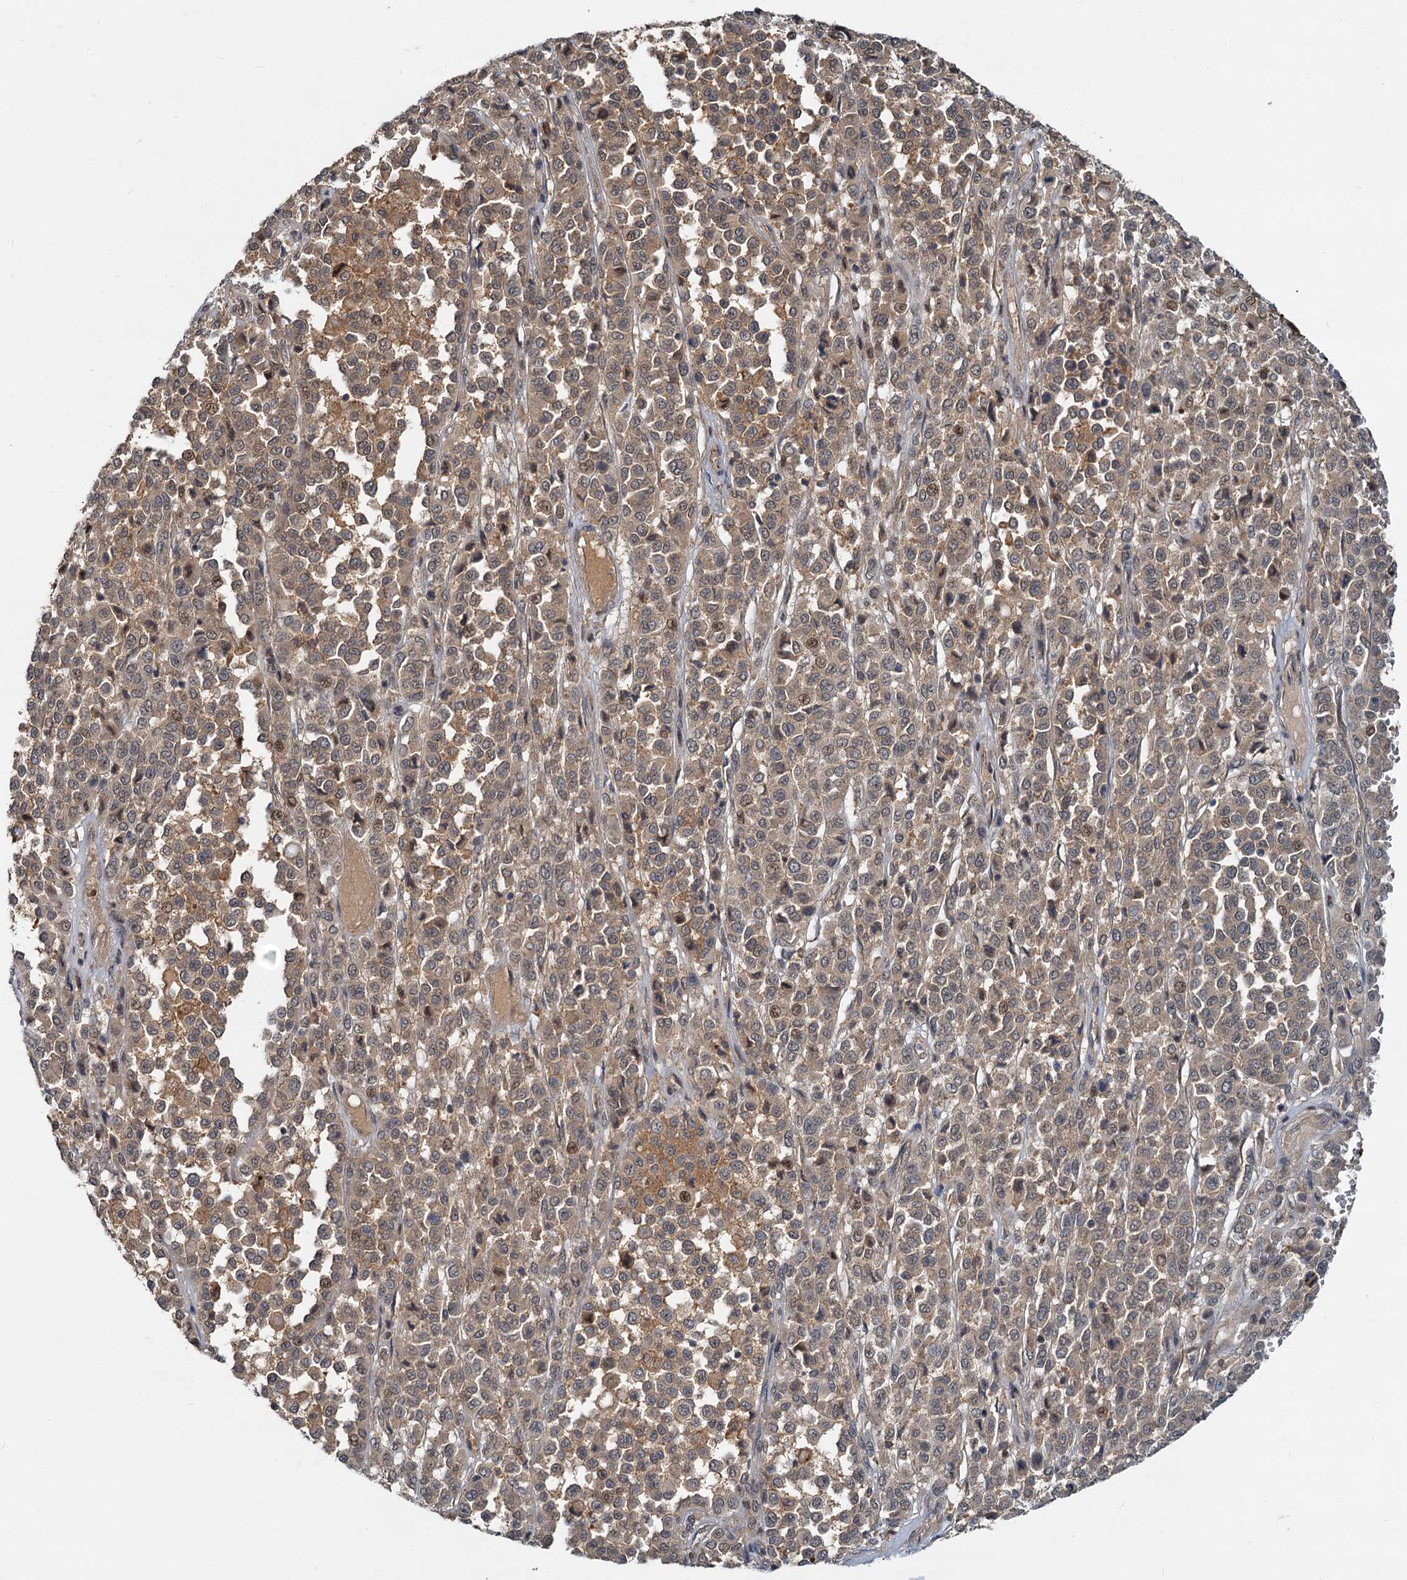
{"staining": {"intensity": "moderate", "quantity": ">75%", "location": "cytoplasmic/membranous"}, "tissue": "melanoma", "cell_type": "Tumor cells", "image_type": "cancer", "snomed": [{"axis": "morphology", "description": "Malignant melanoma, Metastatic site"}, {"axis": "topography", "description": "Pancreas"}], "caption": "Moderate cytoplasmic/membranous protein expression is seen in about >75% of tumor cells in malignant melanoma (metastatic site). The protein of interest is shown in brown color, while the nuclei are stained blue.", "gene": "CEP68", "patient": {"sex": "female", "age": 30}}